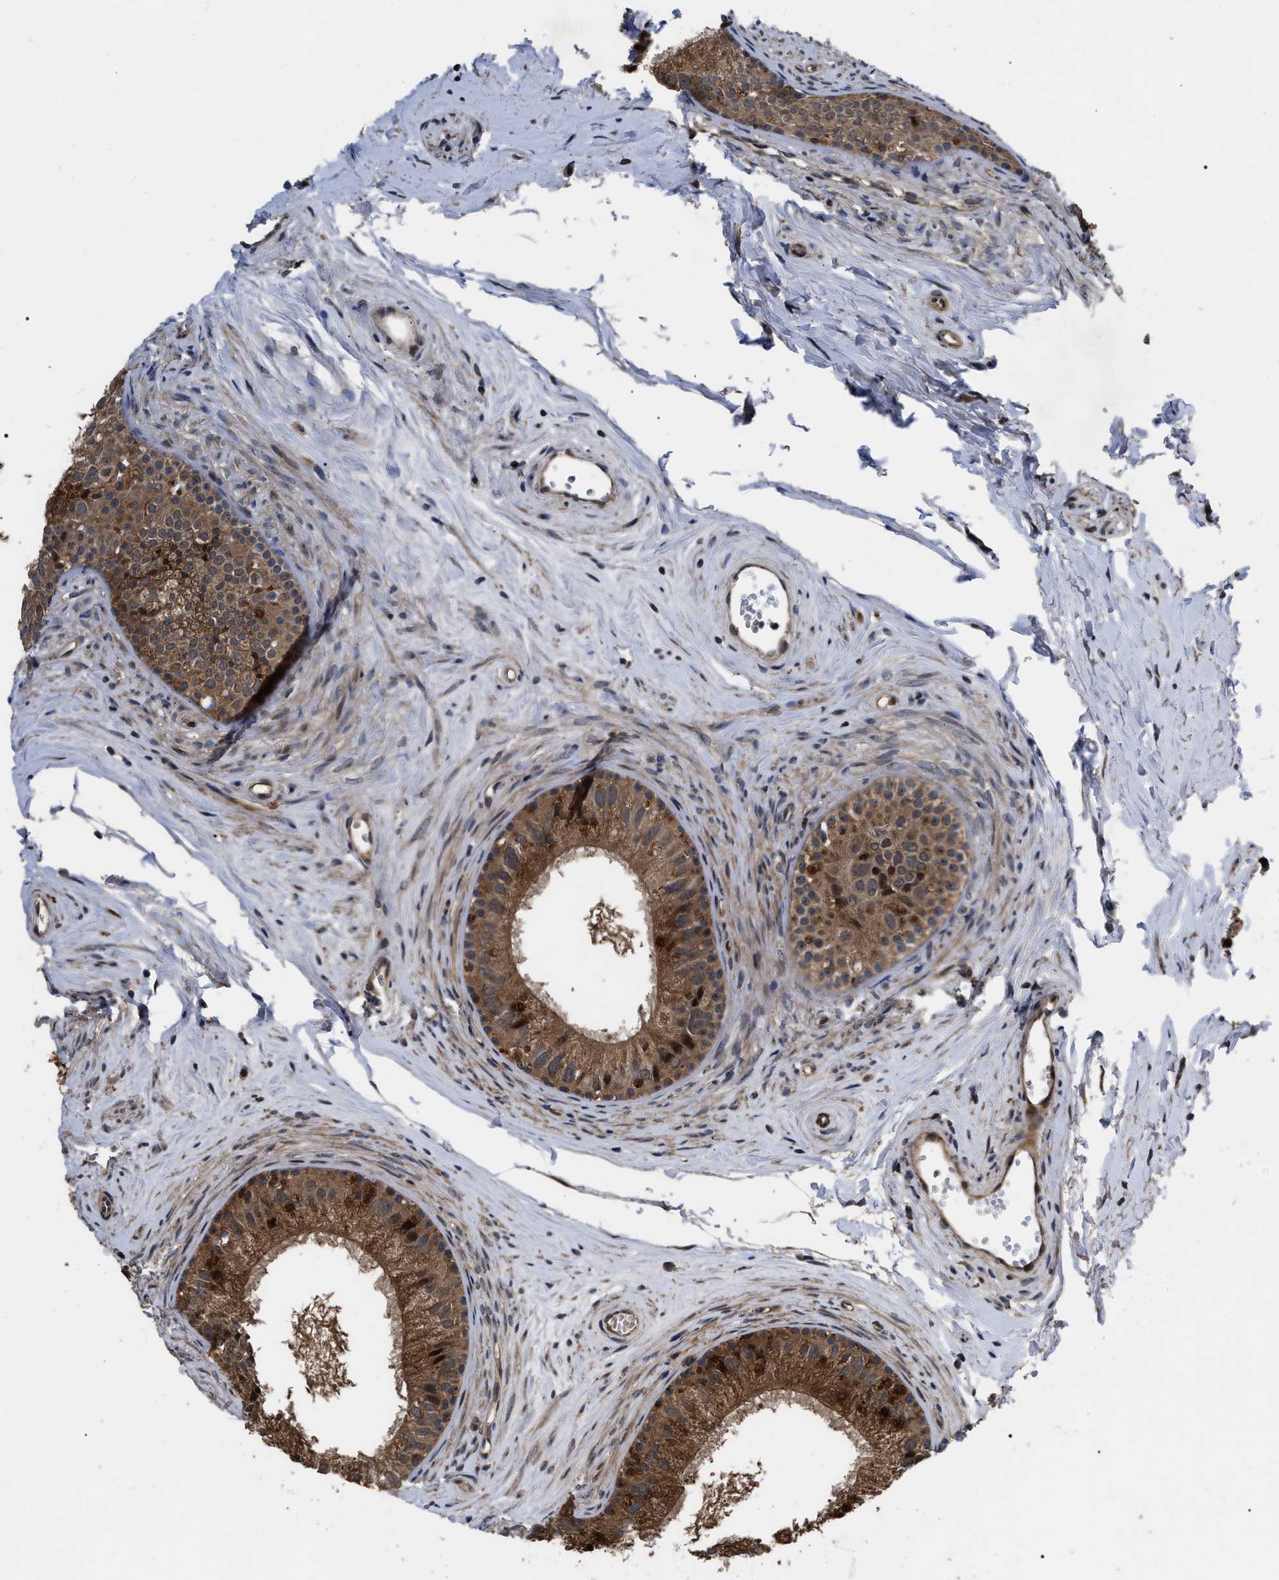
{"staining": {"intensity": "moderate", "quantity": ">75%", "location": "cytoplasmic/membranous"}, "tissue": "epididymis", "cell_type": "Glandular cells", "image_type": "normal", "snomed": [{"axis": "morphology", "description": "Normal tissue, NOS"}, {"axis": "topography", "description": "Epididymis"}], "caption": "A brown stain labels moderate cytoplasmic/membranous positivity of a protein in glandular cells of benign human epididymis. The staining was performed using DAB, with brown indicating positive protein expression. Nuclei are stained blue with hematoxylin.", "gene": "PPWD1", "patient": {"sex": "male", "age": 56}}